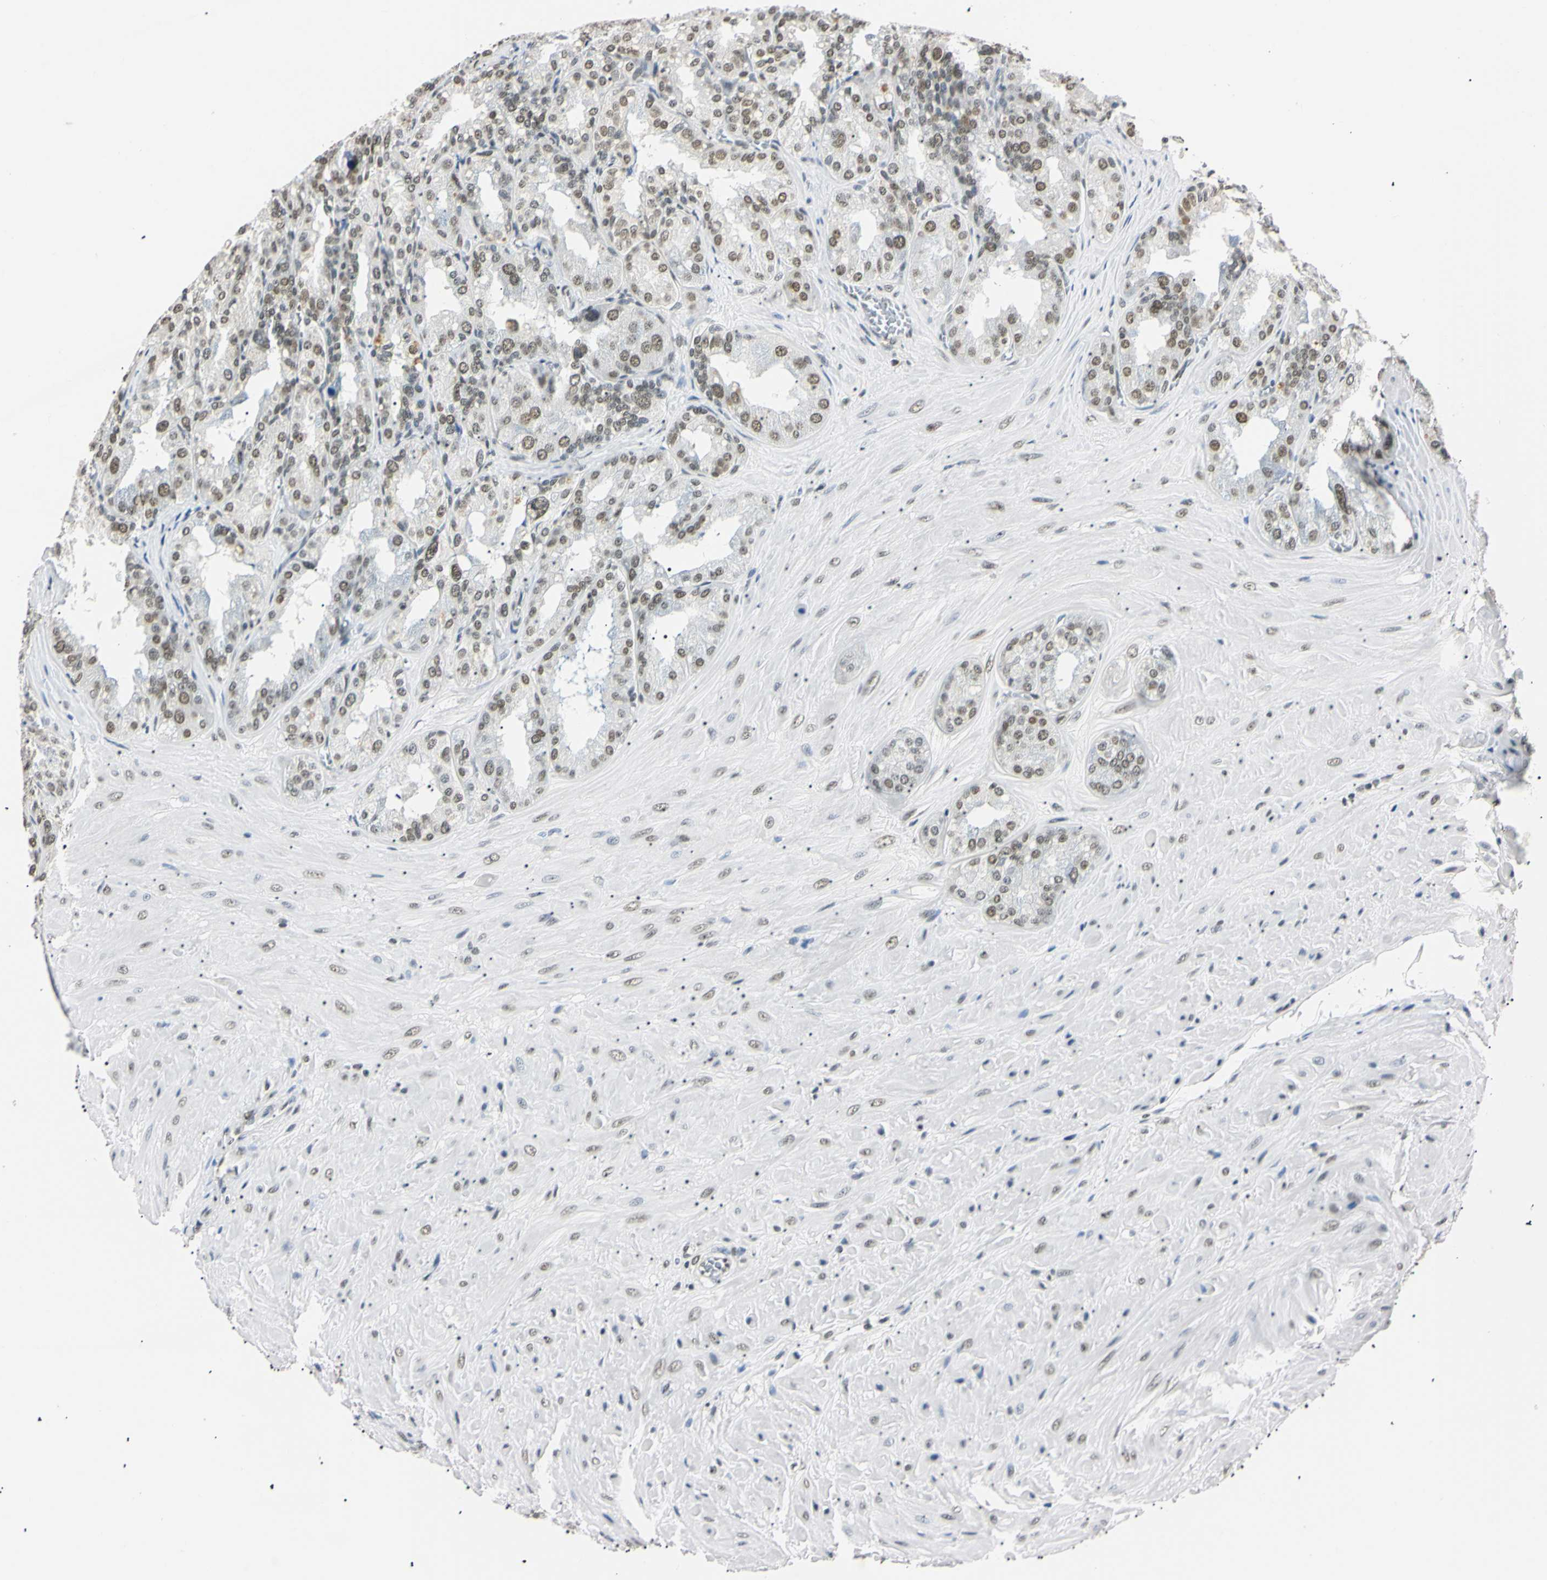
{"staining": {"intensity": "moderate", "quantity": ">75%", "location": "nuclear"}, "tissue": "seminal vesicle", "cell_type": "Glandular cells", "image_type": "normal", "snomed": [{"axis": "morphology", "description": "Normal tissue, NOS"}, {"axis": "topography", "description": "Prostate"}, {"axis": "topography", "description": "Seminal veicle"}], "caption": "Glandular cells demonstrate medium levels of moderate nuclear positivity in approximately >75% of cells in unremarkable human seminal vesicle. (Stains: DAB in brown, nuclei in blue, Microscopy: brightfield microscopy at high magnification).", "gene": "SMARCA5", "patient": {"sex": "male", "age": 51}}